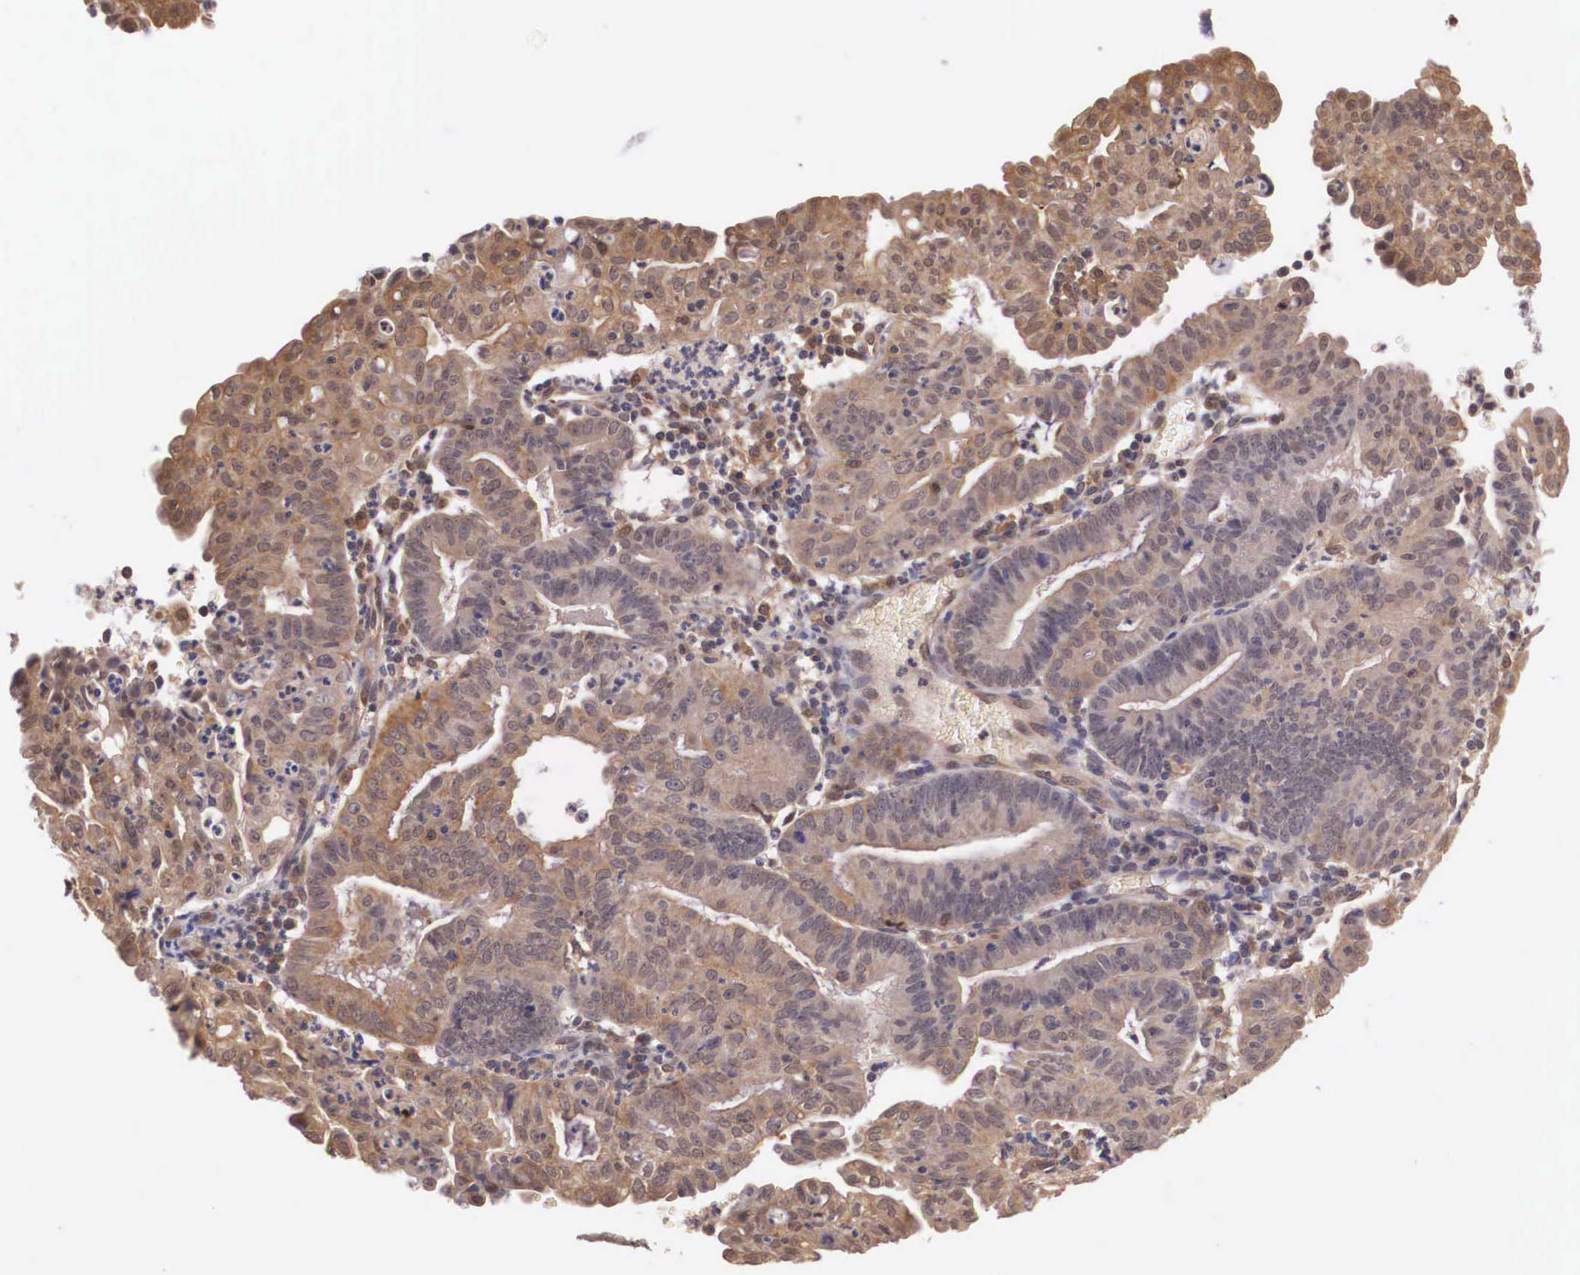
{"staining": {"intensity": "moderate", "quantity": ">75%", "location": "cytoplasmic/membranous"}, "tissue": "endometrial cancer", "cell_type": "Tumor cells", "image_type": "cancer", "snomed": [{"axis": "morphology", "description": "Adenocarcinoma, NOS"}, {"axis": "topography", "description": "Endometrium"}], "caption": "This image exhibits endometrial cancer stained with immunohistochemistry to label a protein in brown. The cytoplasmic/membranous of tumor cells show moderate positivity for the protein. Nuclei are counter-stained blue.", "gene": "VASH1", "patient": {"sex": "female", "age": 60}}